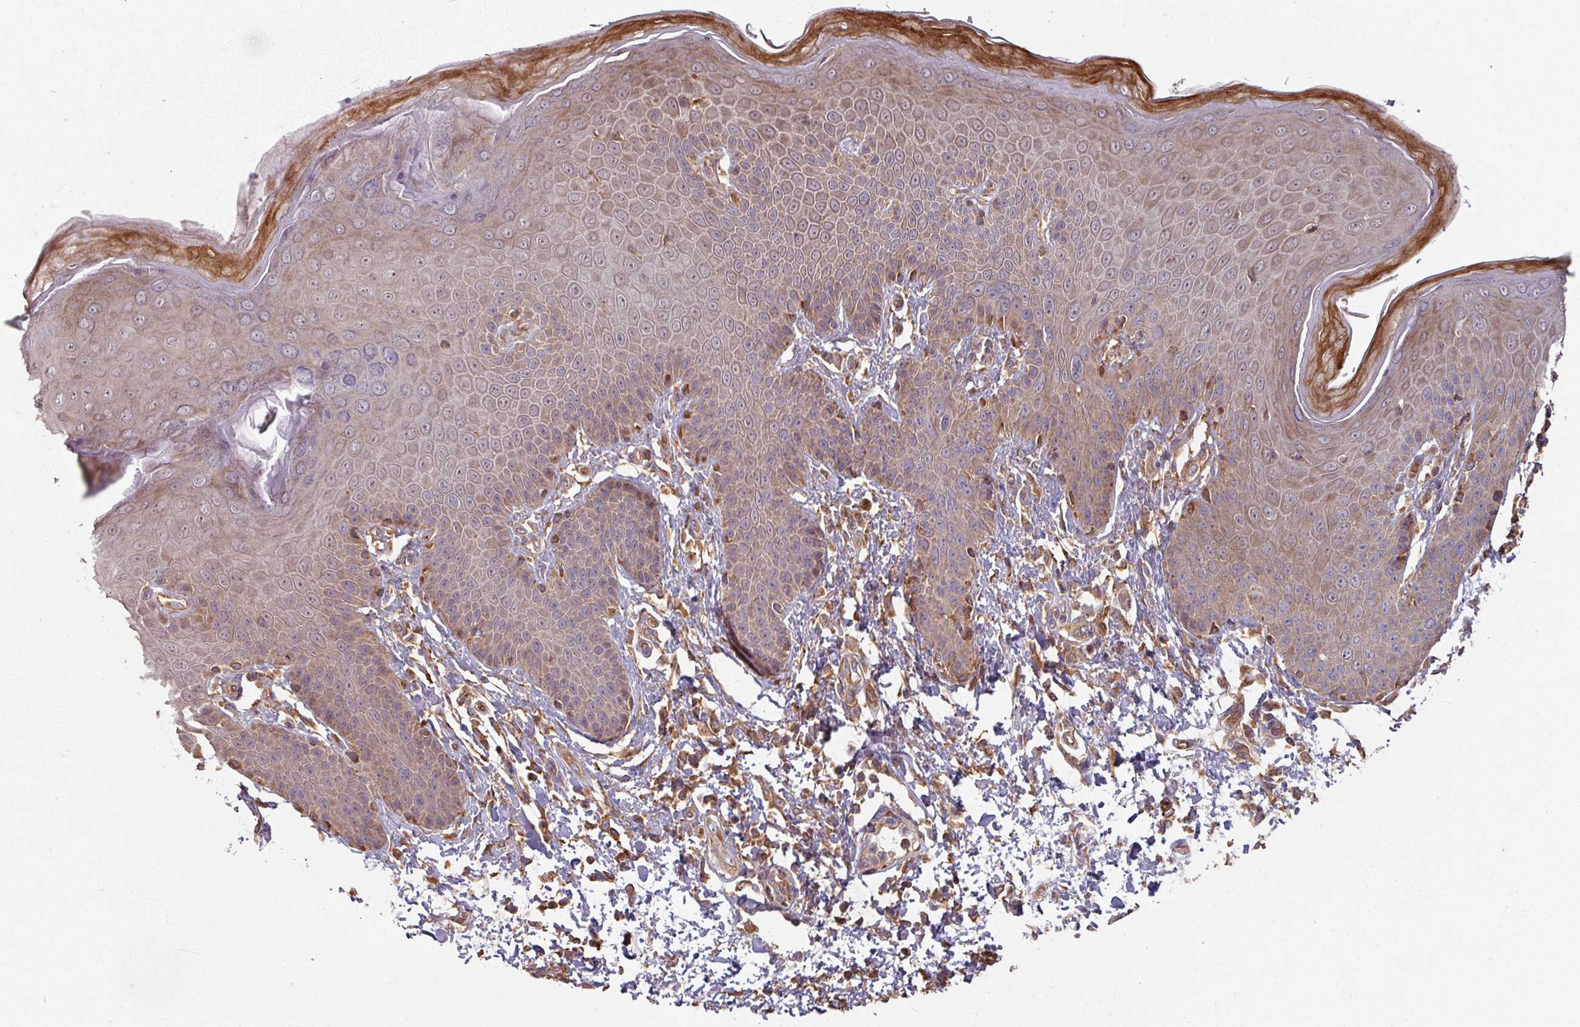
{"staining": {"intensity": "strong", "quantity": "<25%", "location": "cytoplasmic/membranous"}, "tissue": "skin", "cell_type": "Epidermal cells", "image_type": "normal", "snomed": [{"axis": "morphology", "description": "Normal tissue, NOS"}, {"axis": "topography", "description": "Peripheral nerve tissue"}], "caption": "Immunohistochemical staining of benign skin demonstrates strong cytoplasmic/membranous protein expression in approximately <25% of epidermal cells.", "gene": "CCDC68", "patient": {"sex": "male", "age": 51}}